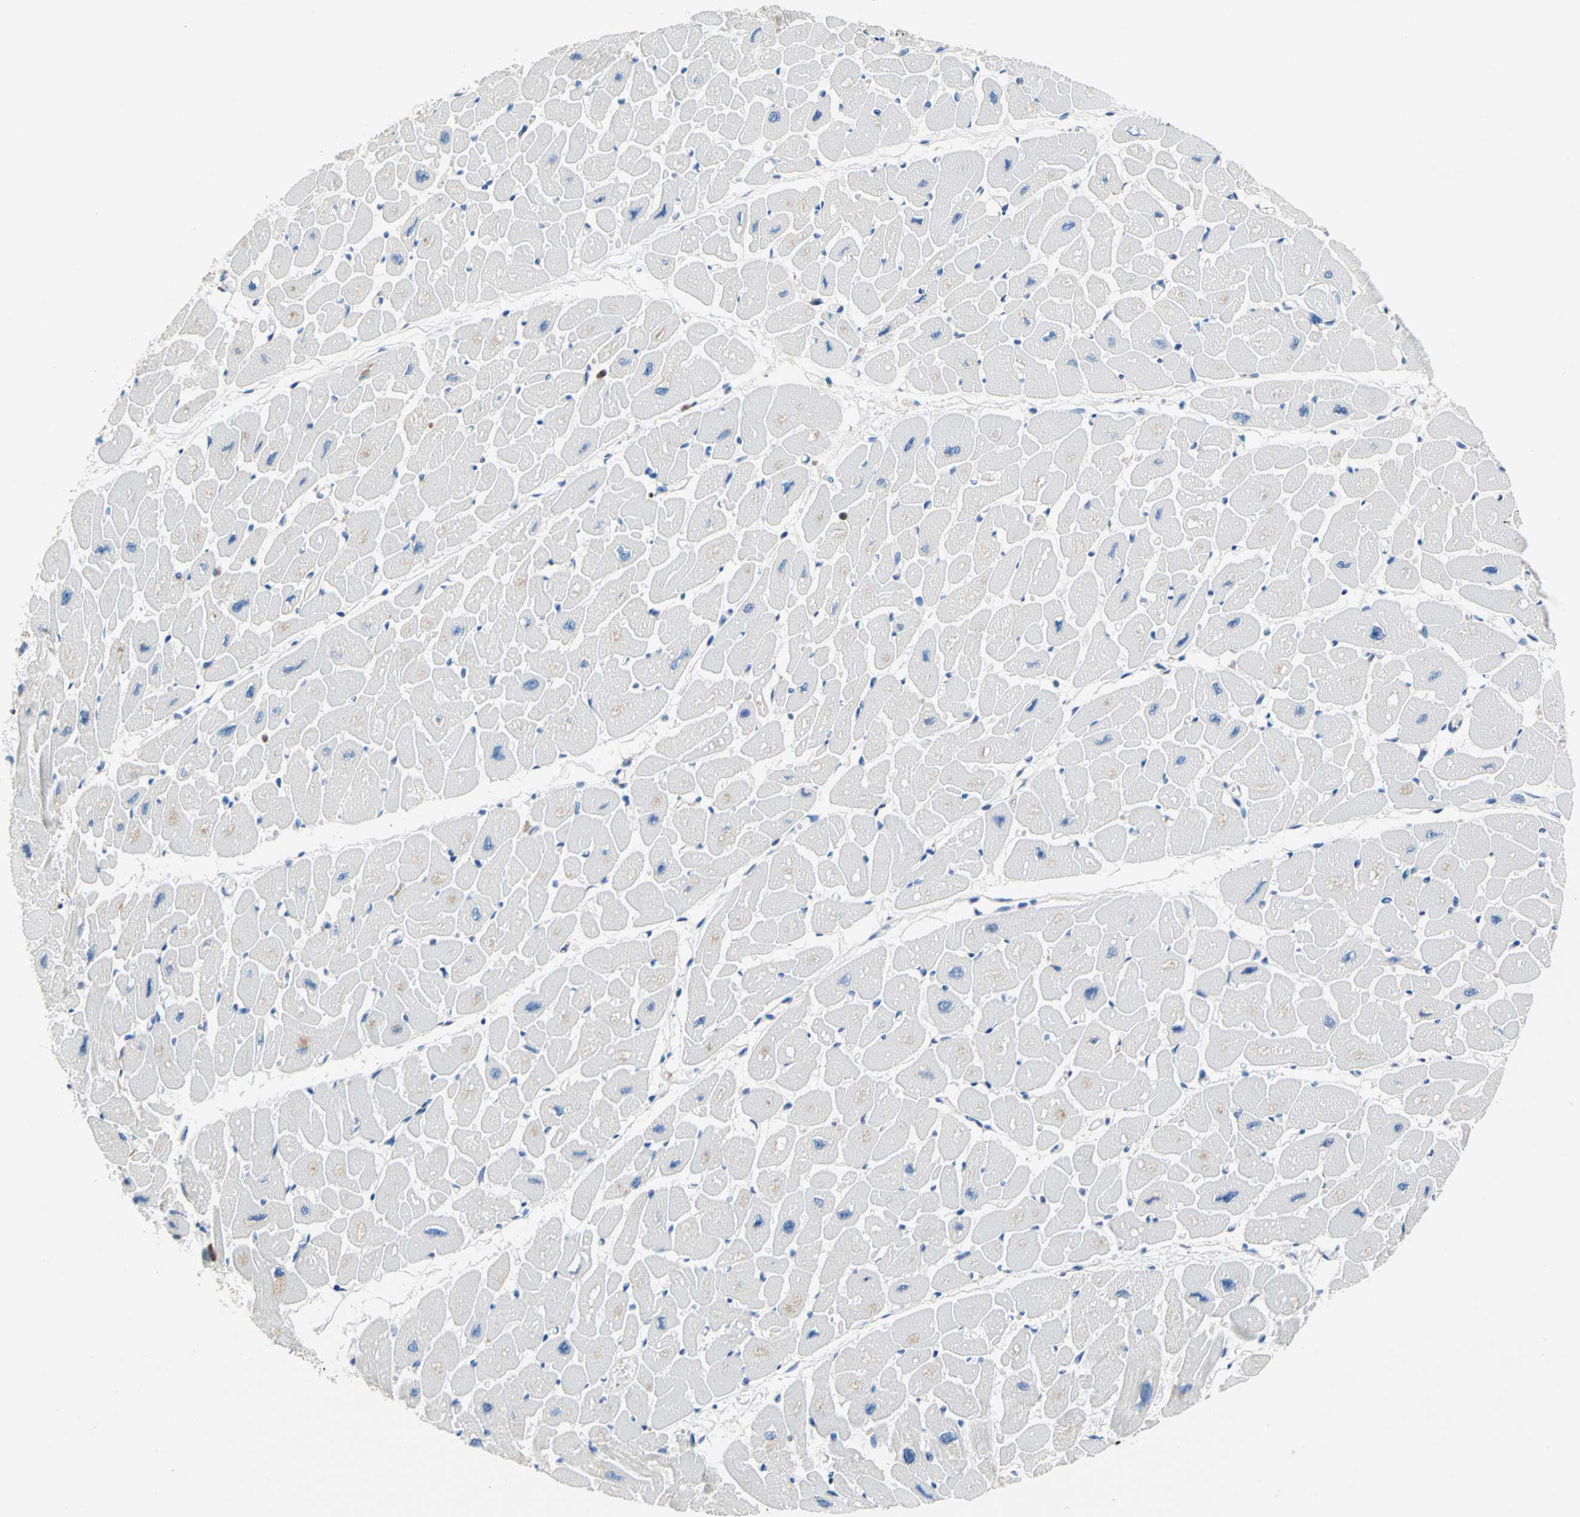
{"staining": {"intensity": "negative", "quantity": "none", "location": "none"}, "tissue": "heart muscle", "cell_type": "Cardiomyocytes", "image_type": "normal", "snomed": [{"axis": "morphology", "description": "Normal tissue, NOS"}, {"axis": "topography", "description": "Heart"}], "caption": "This is an immunohistochemistry photomicrograph of normal heart muscle. There is no expression in cardiomyocytes.", "gene": "SEPTIN11", "patient": {"sex": "female", "age": 54}}